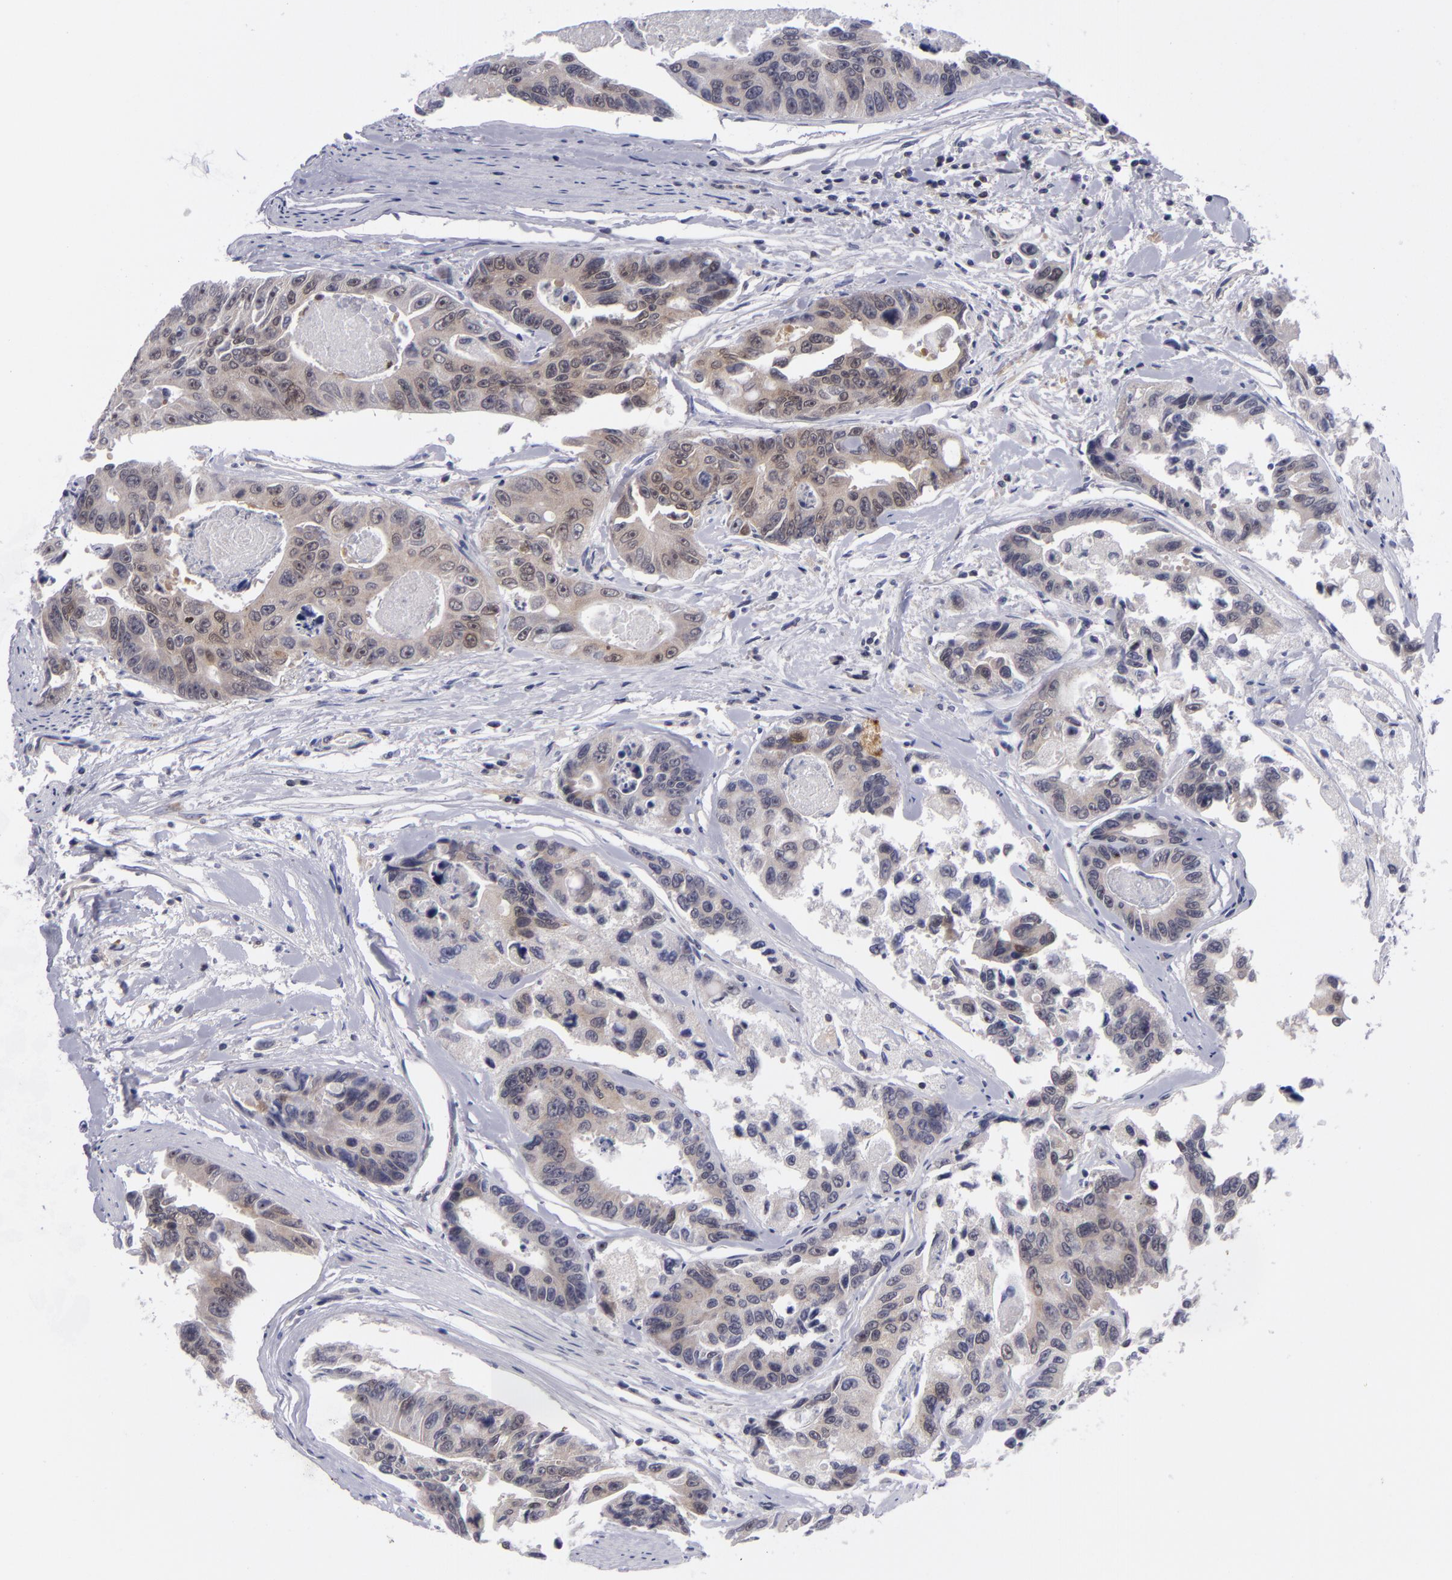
{"staining": {"intensity": "moderate", "quantity": "25%-75%", "location": "cytoplasmic/membranous"}, "tissue": "colorectal cancer", "cell_type": "Tumor cells", "image_type": "cancer", "snomed": [{"axis": "morphology", "description": "Adenocarcinoma, NOS"}, {"axis": "topography", "description": "Colon"}], "caption": "A brown stain shows moderate cytoplasmic/membranous positivity of a protein in colorectal cancer (adenocarcinoma) tumor cells. (Brightfield microscopy of DAB IHC at high magnification).", "gene": "BCL10", "patient": {"sex": "female", "age": 86}}